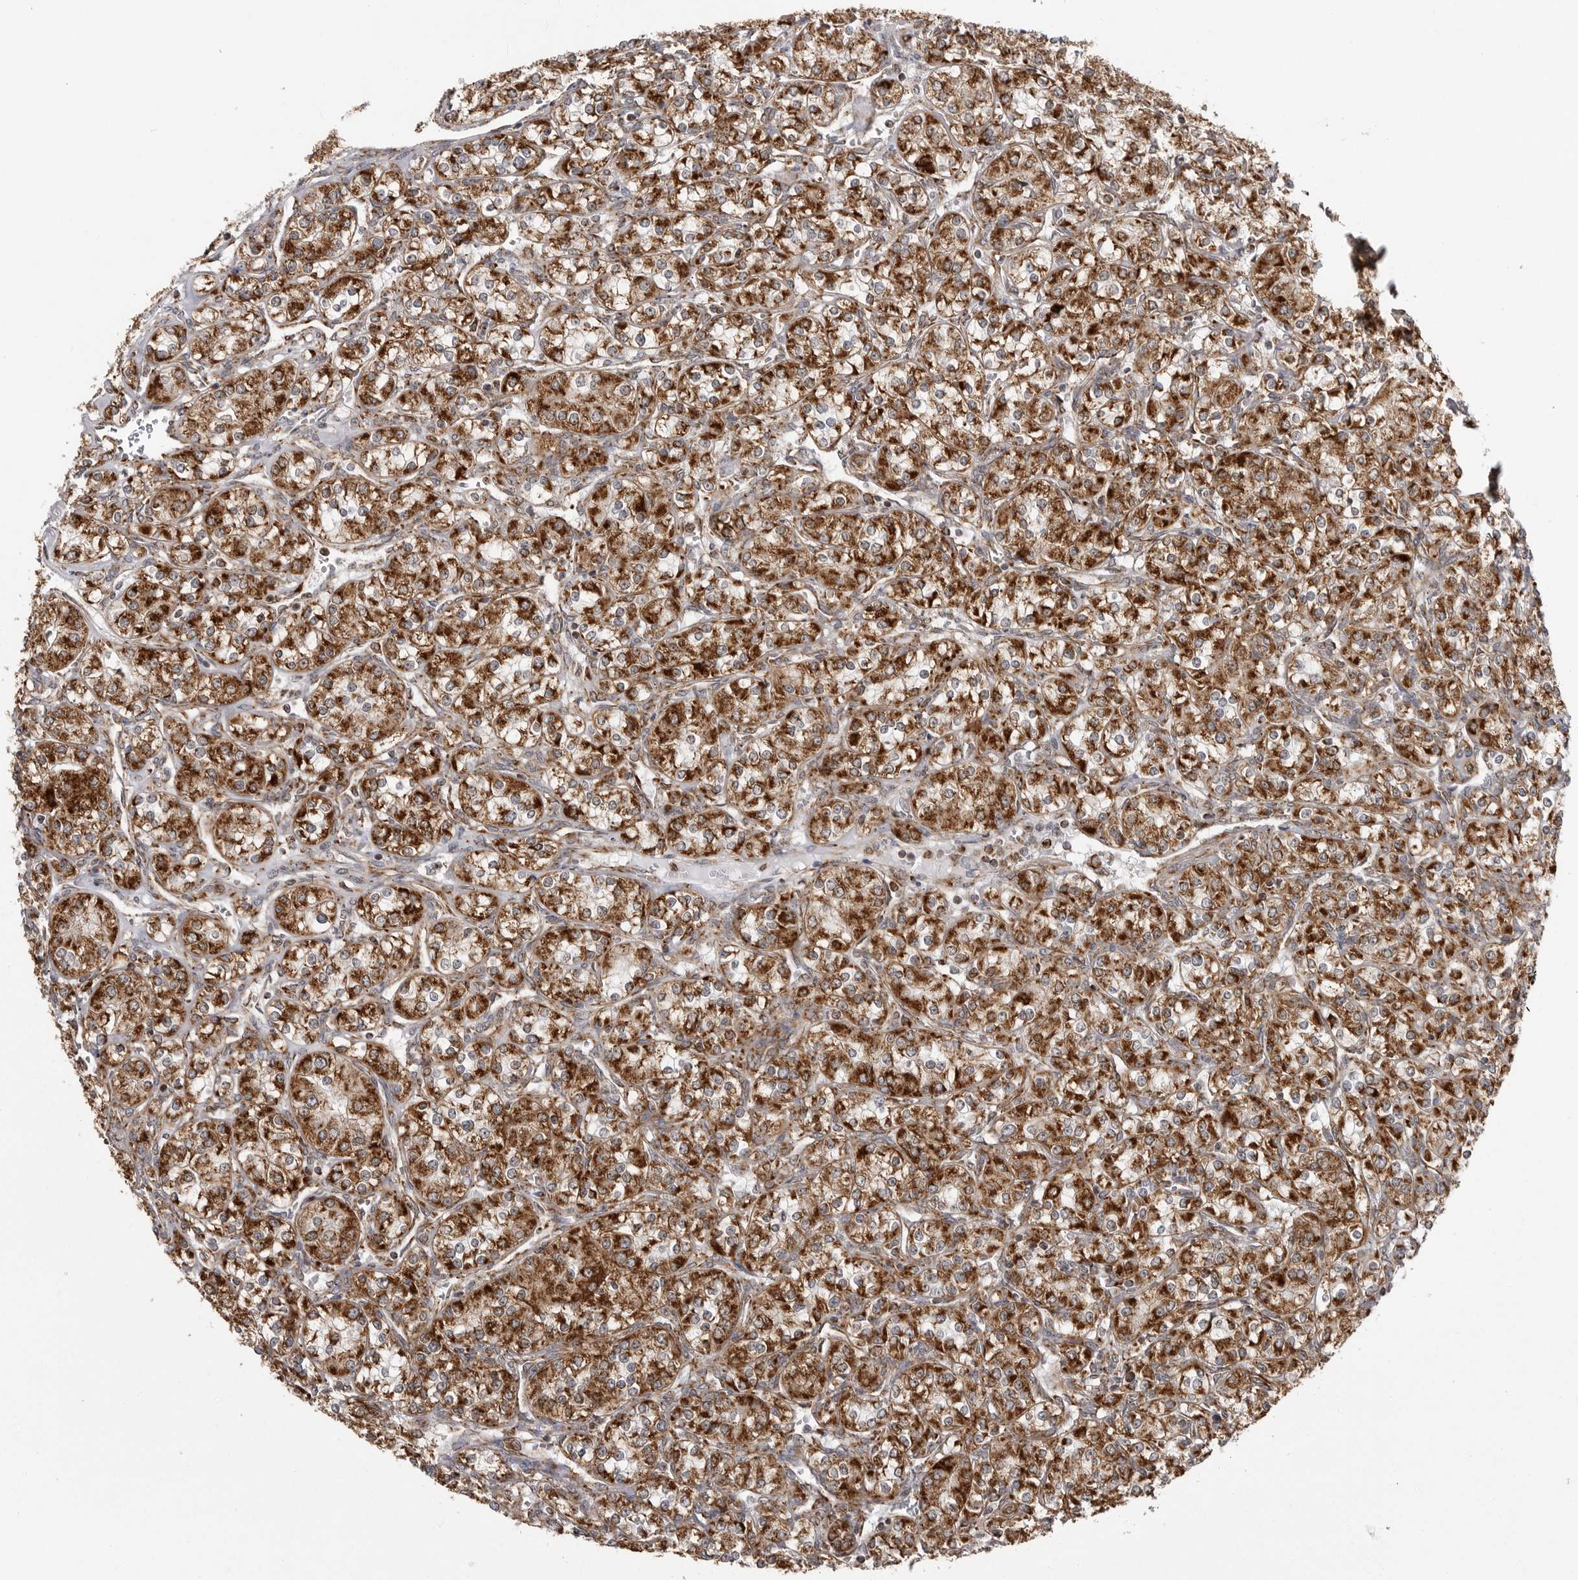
{"staining": {"intensity": "strong", "quantity": ">75%", "location": "cytoplasmic/membranous"}, "tissue": "renal cancer", "cell_type": "Tumor cells", "image_type": "cancer", "snomed": [{"axis": "morphology", "description": "Adenocarcinoma, NOS"}, {"axis": "topography", "description": "Kidney"}], "caption": "A high-resolution micrograph shows IHC staining of renal cancer, which shows strong cytoplasmic/membranous positivity in about >75% of tumor cells. (DAB (3,3'-diaminobenzidine) IHC with brightfield microscopy, high magnification).", "gene": "FH", "patient": {"sex": "male", "age": 77}}